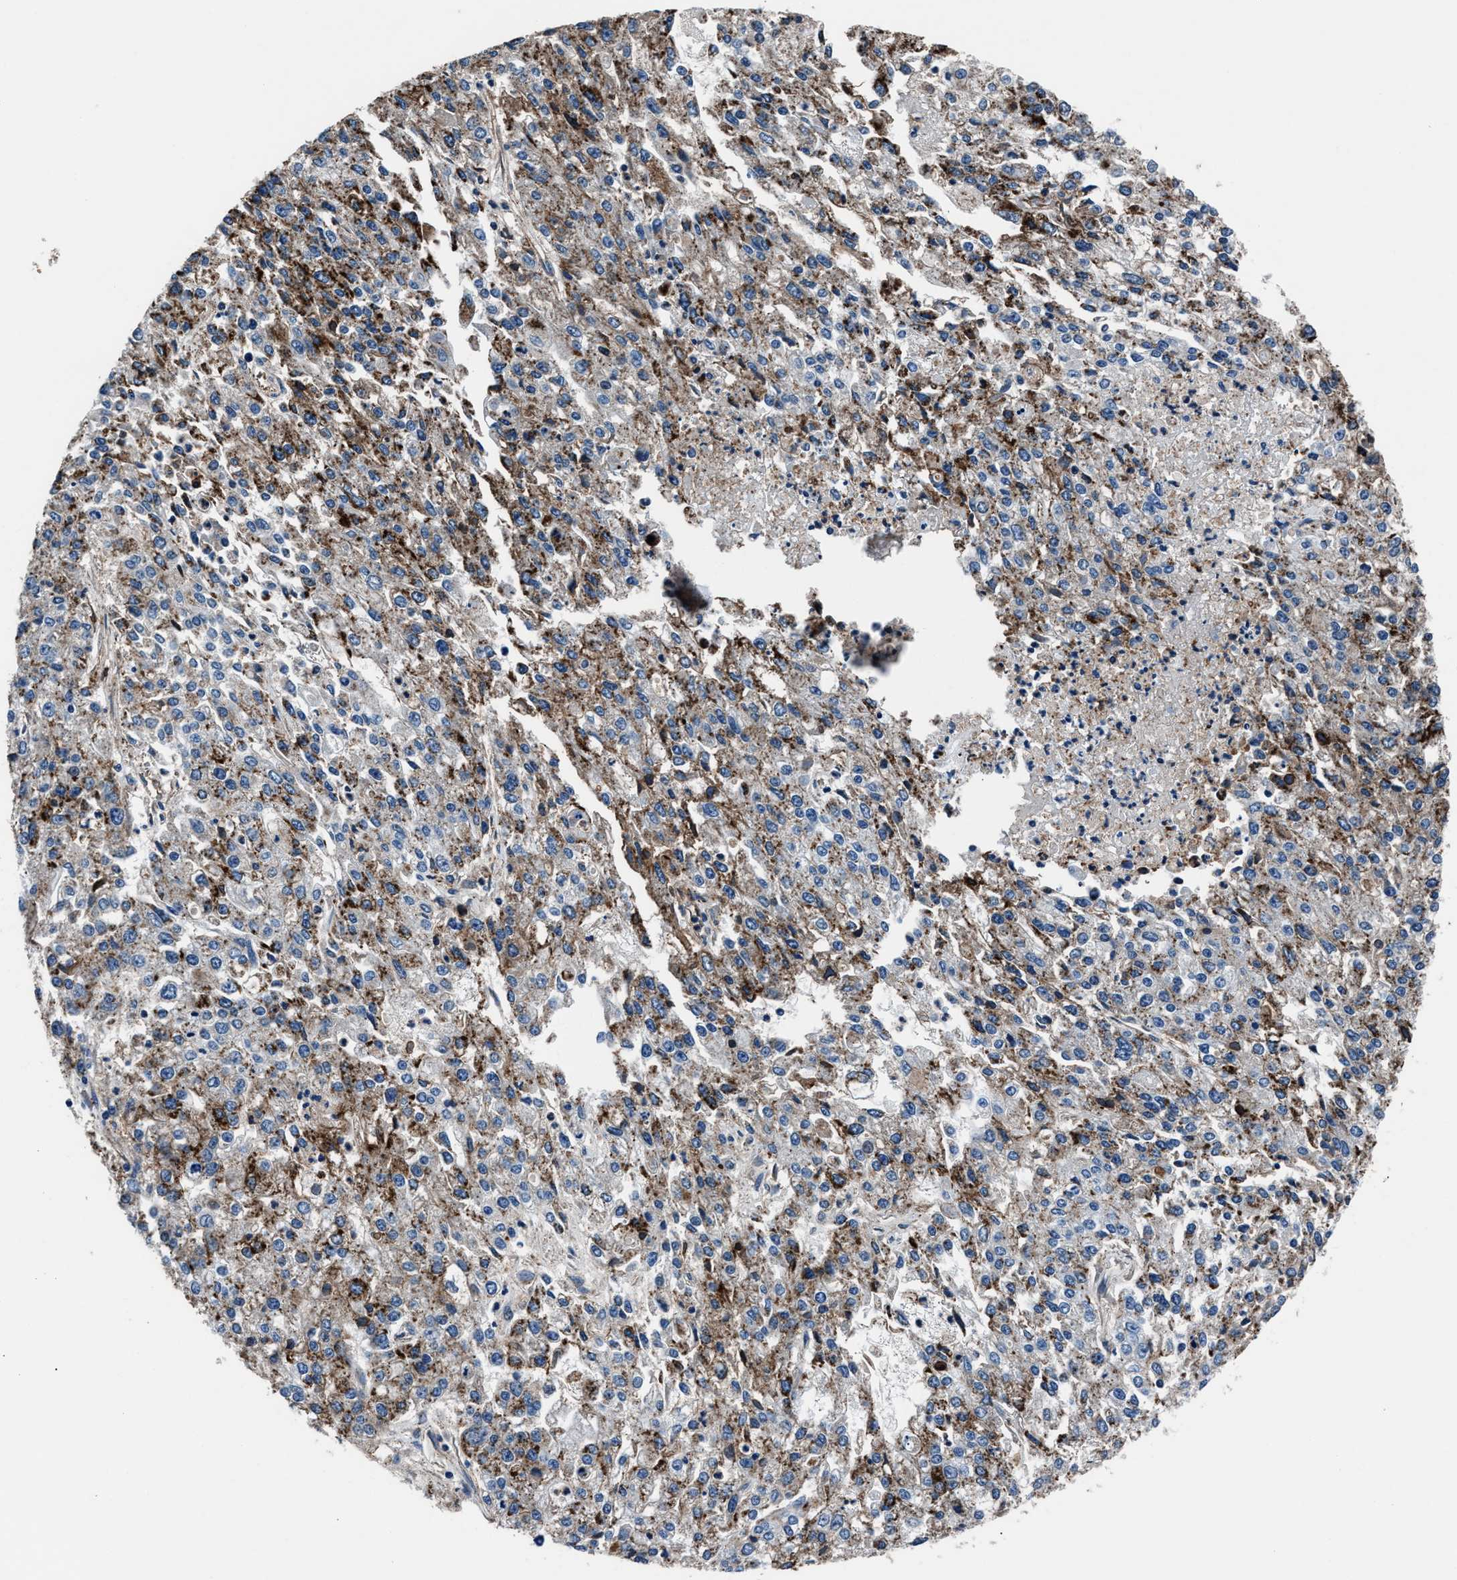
{"staining": {"intensity": "moderate", "quantity": "<25%", "location": "cytoplasmic/membranous"}, "tissue": "endometrial cancer", "cell_type": "Tumor cells", "image_type": "cancer", "snomed": [{"axis": "morphology", "description": "Adenocarcinoma, NOS"}, {"axis": "topography", "description": "Endometrium"}], "caption": "About <25% of tumor cells in human endometrial adenocarcinoma reveal moderate cytoplasmic/membranous protein positivity as visualized by brown immunohistochemical staining.", "gene": "MFSD11", "patient": {"sex": "female", "age": 49}}